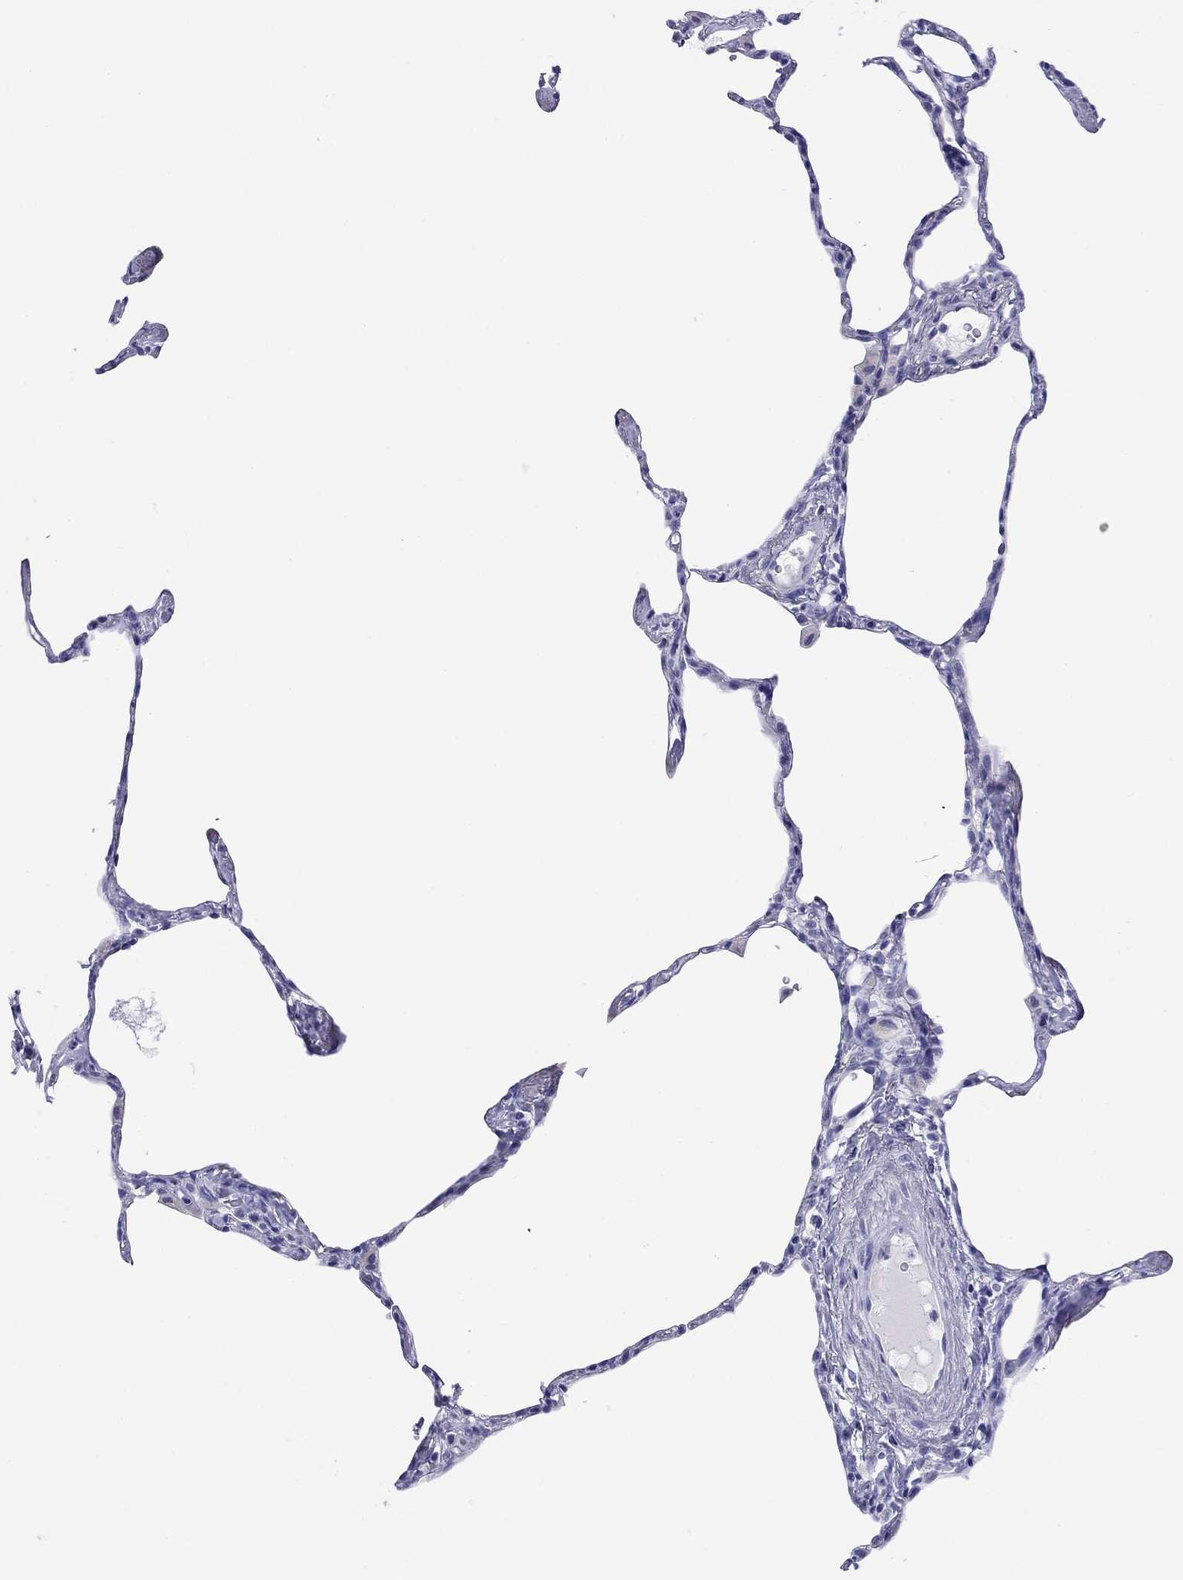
{"staining": {"intensity": "negative", "quantity": "none", "location": "none"}, "tissue": "lung", "cell_type": "Alveolar cells", "image_type": "normal", "snomed": [{"axis": "morphology", "description": "Normal tissue, NOS"}, {"axis": "topography", "description": "Lung"}], "caption": "The micrograph shows no significant expression in alveolar cells of lung.", "gene": "FIGLA", "patient": {"sex": "male", "age": 65}}